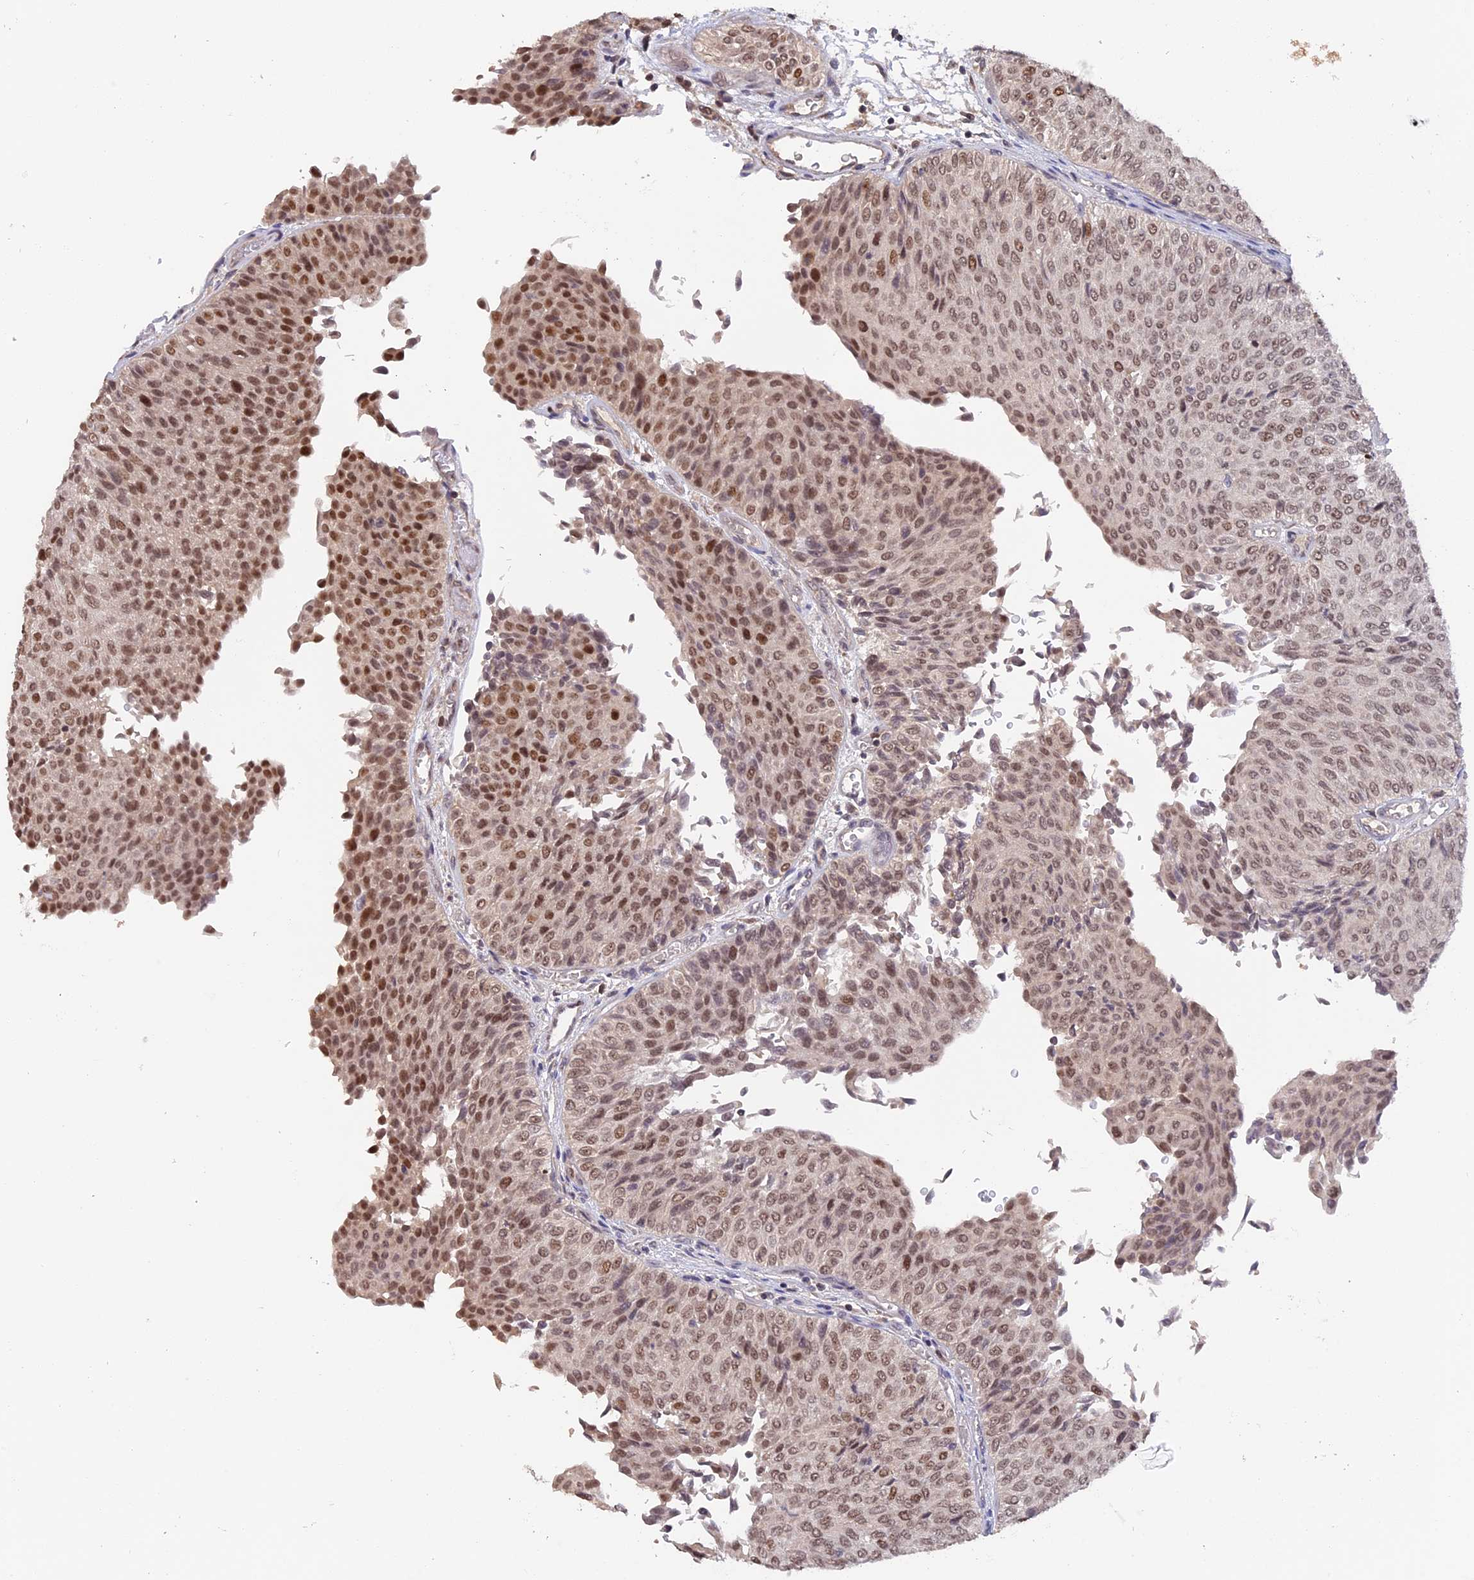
{"staining": {"intensity": "moderate", "quantity": ">75%", "location": "nuclear"}, "tissue": "urothelial cancer", "cell_type": "Tumor cells", "image_type": "cancer", "snomed": [{"axis": "morphology", "description": "Urothelial carcinoma, Low grade"}, {"axis": "topography", "description": "Urinary bladder"}], "caption": "Urothelial cancer was stained to show a protein in brown. There is medium levels of moderate nuclear expression in about >75% of tumor cells.", "gene": "RFC5", "patient": {"sex": "male", "age": 78}}